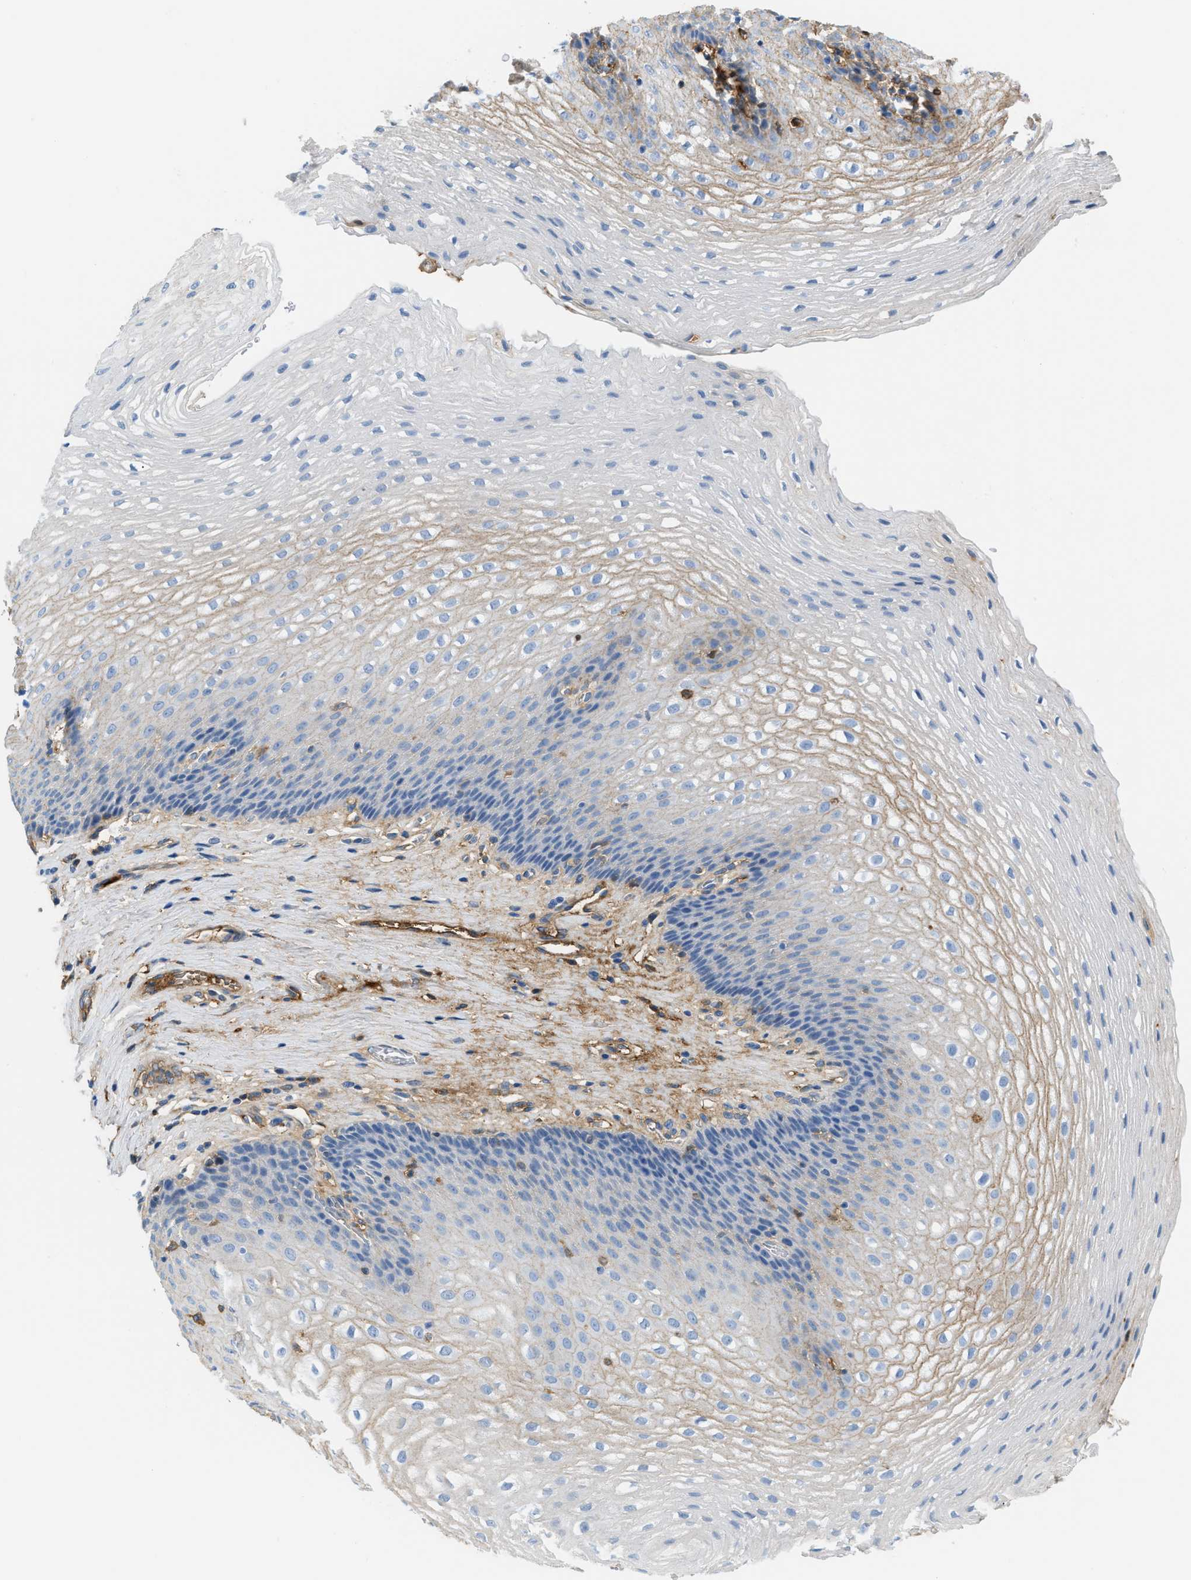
{"staining": {"intensity": "weak", "quantity": "<25%", "location": "cytoplasmic/membranous"}, "tissue": "esophagus", "cell_type": "Squamous epithelial cells", "image_type": "normal", "snomed": [{"axis": "morphology", "description": "Normal tissue, NOS"}, {"axis": "topography", "description": "Esophagus"}], "caption": "This is a photomicrograph of IHC staining of unremarkable esophagus, which shows no expression in squamous epithelial cells.", "gene": "CFI", "patient": {"sex": "male", "age": 48}}